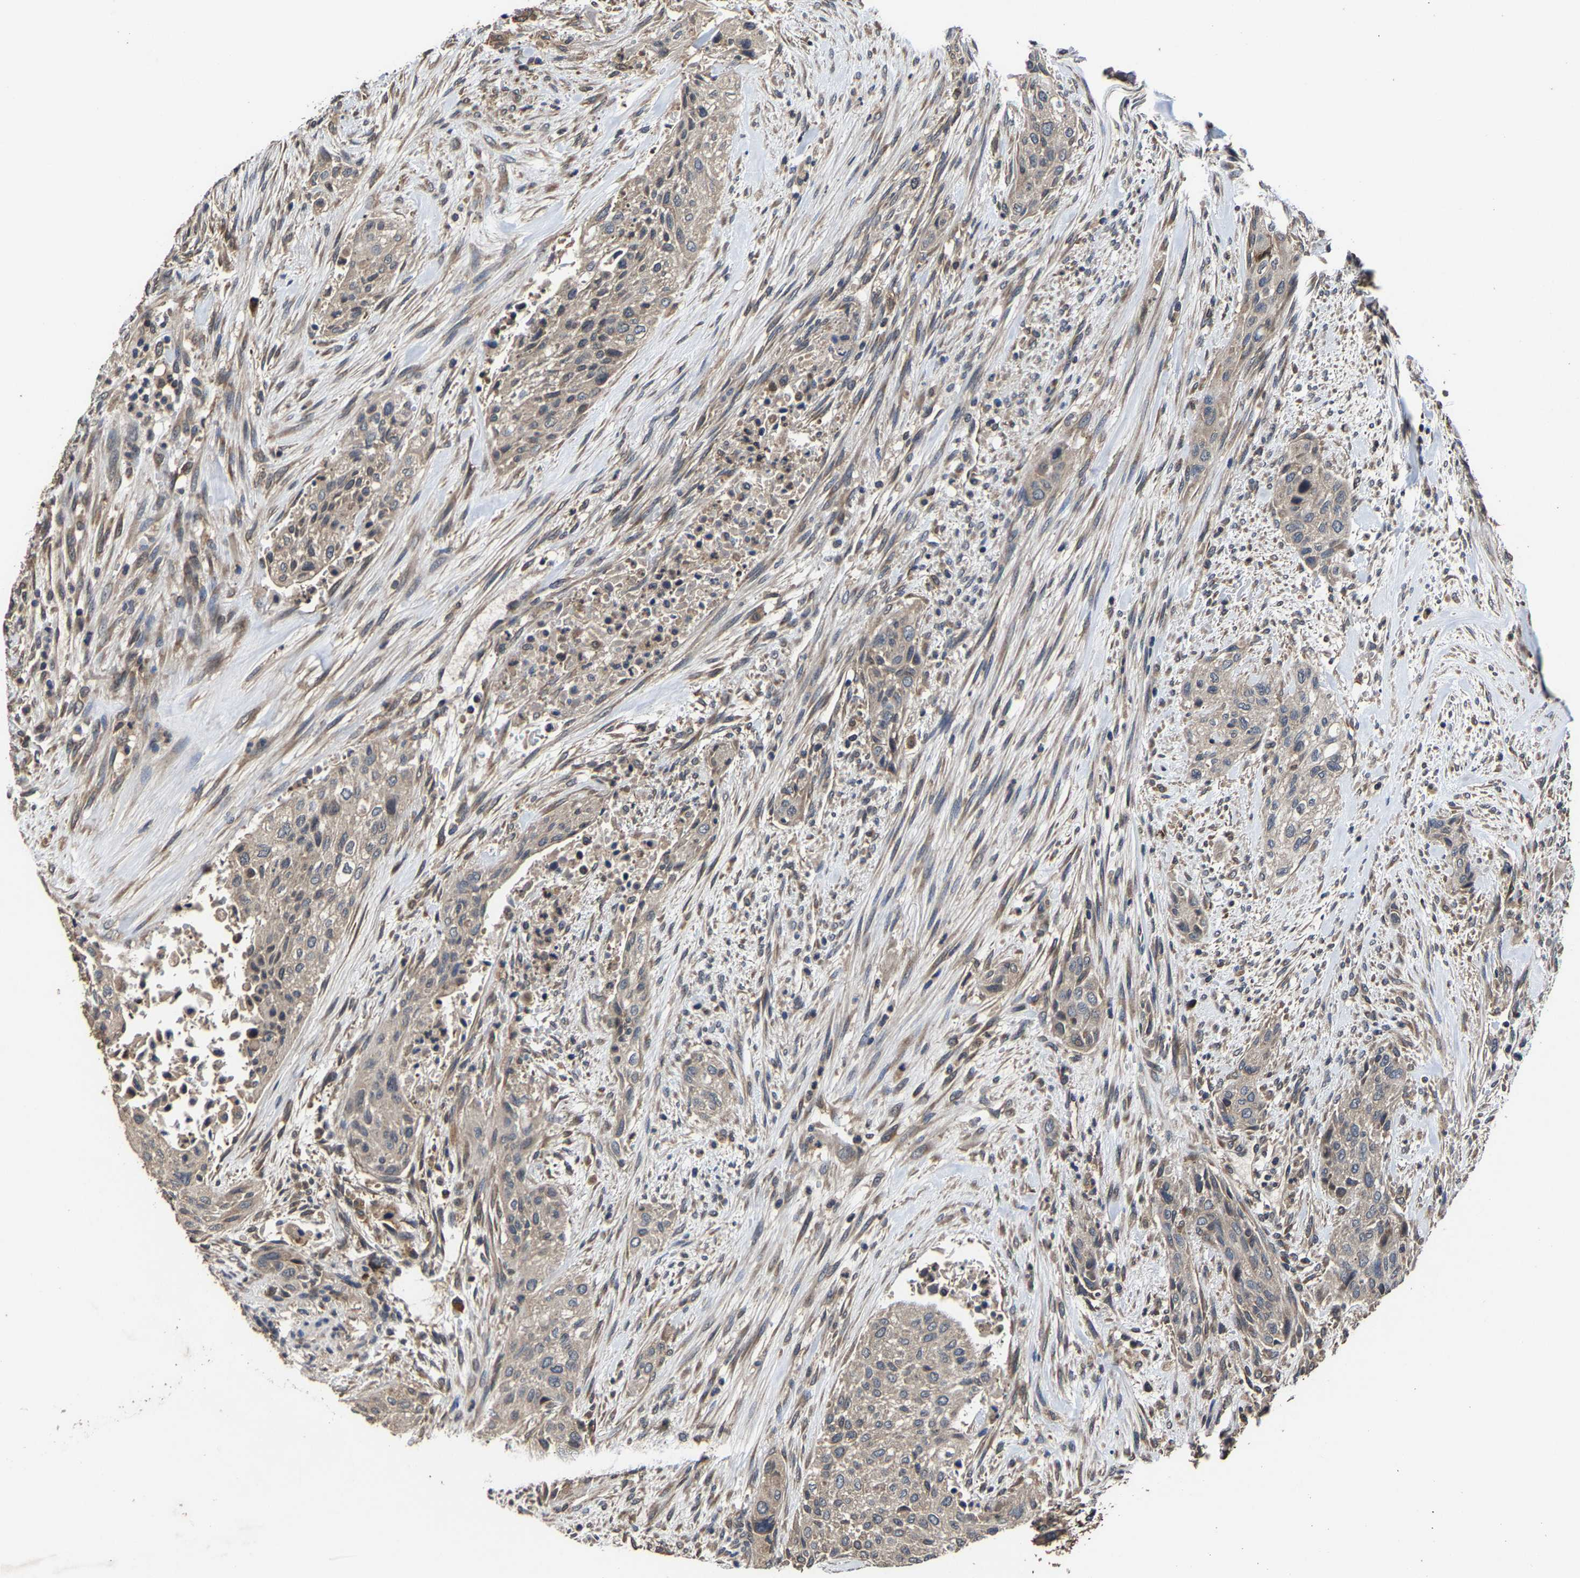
{"staining": {"intensity": "weak", "quantity": ">75%", "location": "cytoplasmic/membranous"}, "tissue": "urothelial cancer", "cell_type": "Tumor cells", "image_type": "cancer", "snomed": [{"axis": "morphology", "description": "Urothelial carcinoma, Low grade"}, {"axis": "morphology", "description": "Urothelial carcinoma, High grade"}, {"axis": "topography", "description": "Urinary bladder"}], "caption": "IHC histopathology image of human urothelial cancer stained for a protein (brown), which reveals low levels of weak cytoplasmic/membranous positivity in about >75% of tumor cells.", "gene": "EBAG9", "patient": {"sex": "male", "age": 35}}